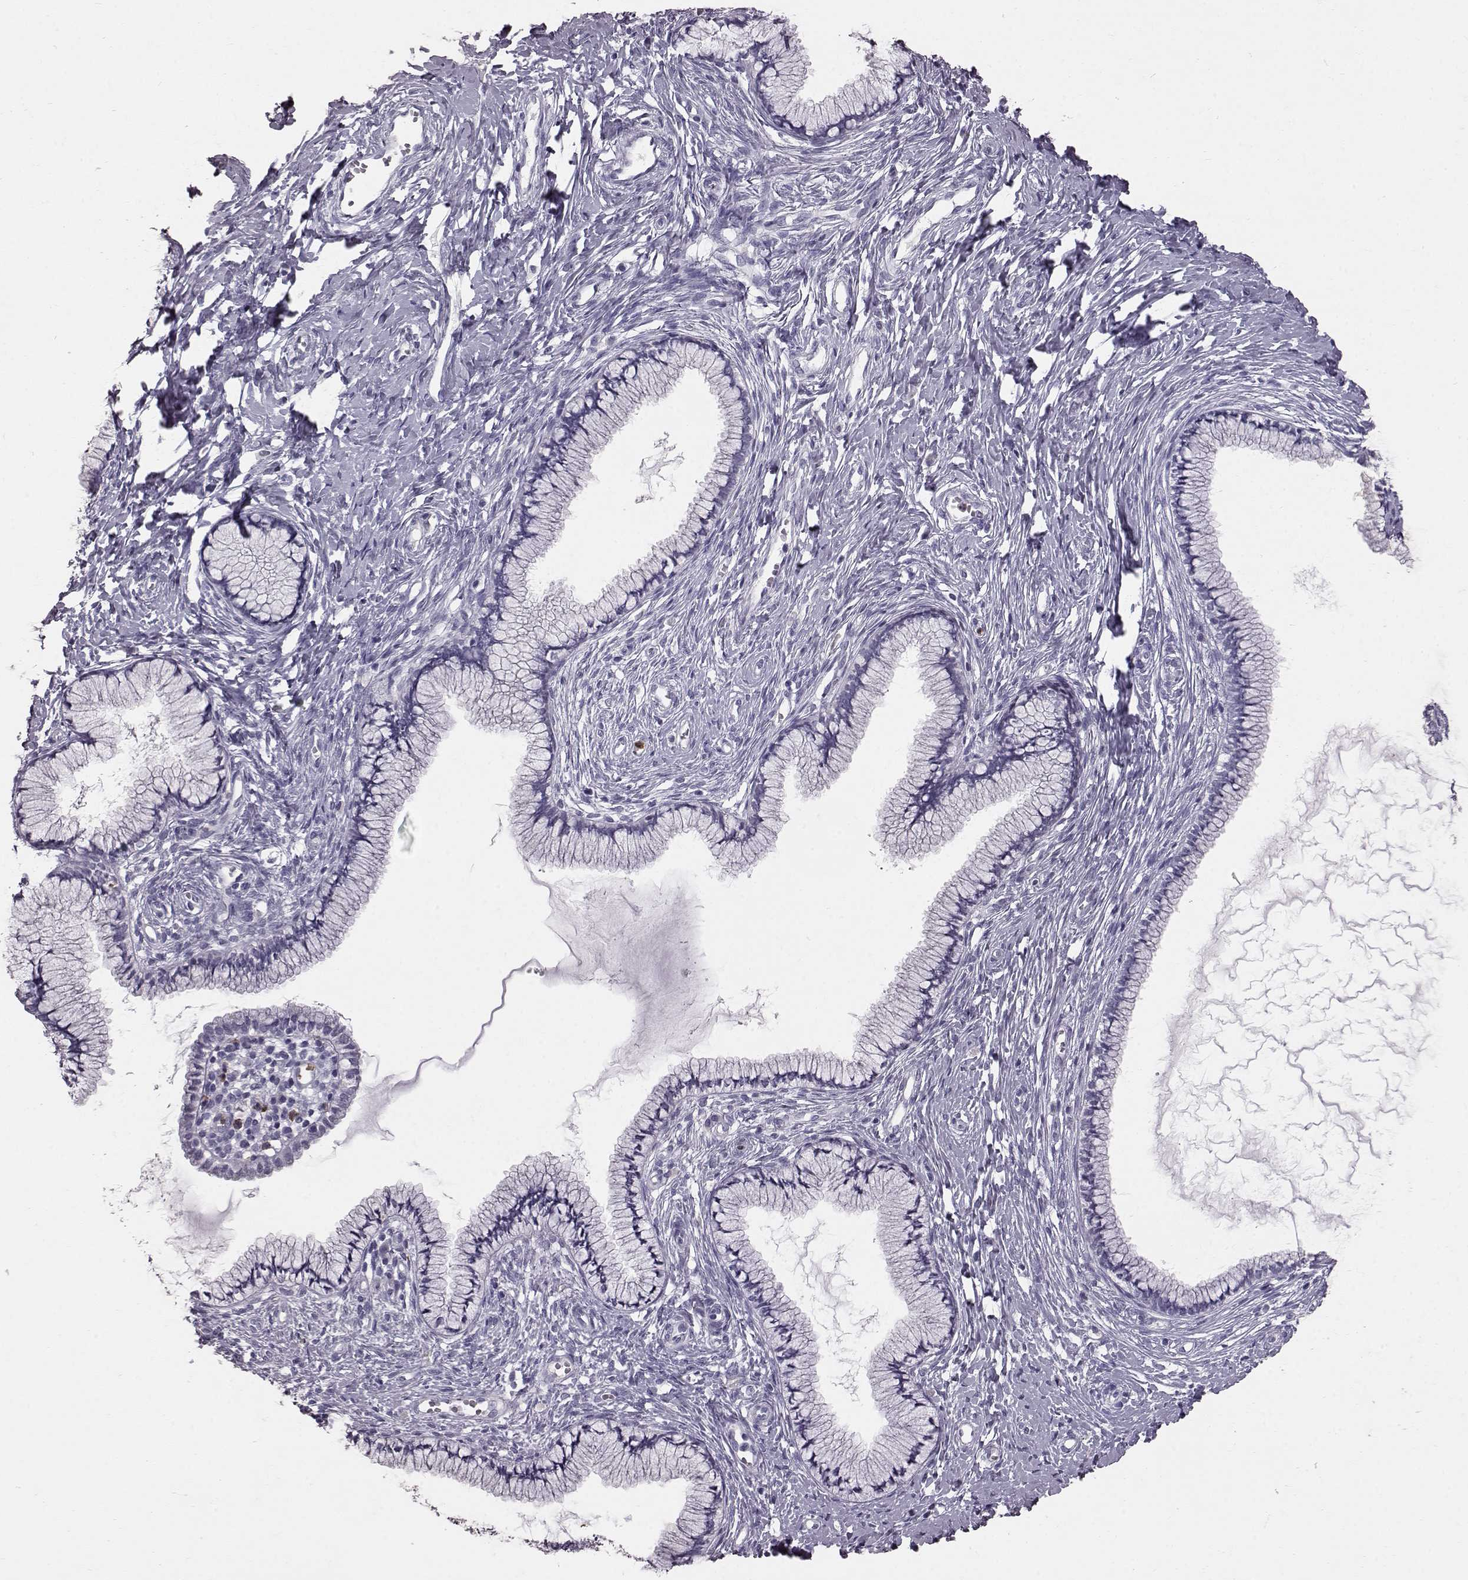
{"staining": {"intensity": "negative", "quantity": "none", "location": "none"}, "tissue": "cervix", "cell_type": "Glandular cells", "image_type": "normal", "snomed": [{"axis": "morphology", "description": "Normal tissue, NOS"}, {"axis": "topography", "description": "Cervix"}], "caption": "Immunohistochemistry (IHC) photomicrograph of normal human cervix stained for a protein (brown), which exhibits no expression in glandular cells.", "gene": "FUT4", "patient": {"sex": "female", "age": 40}}